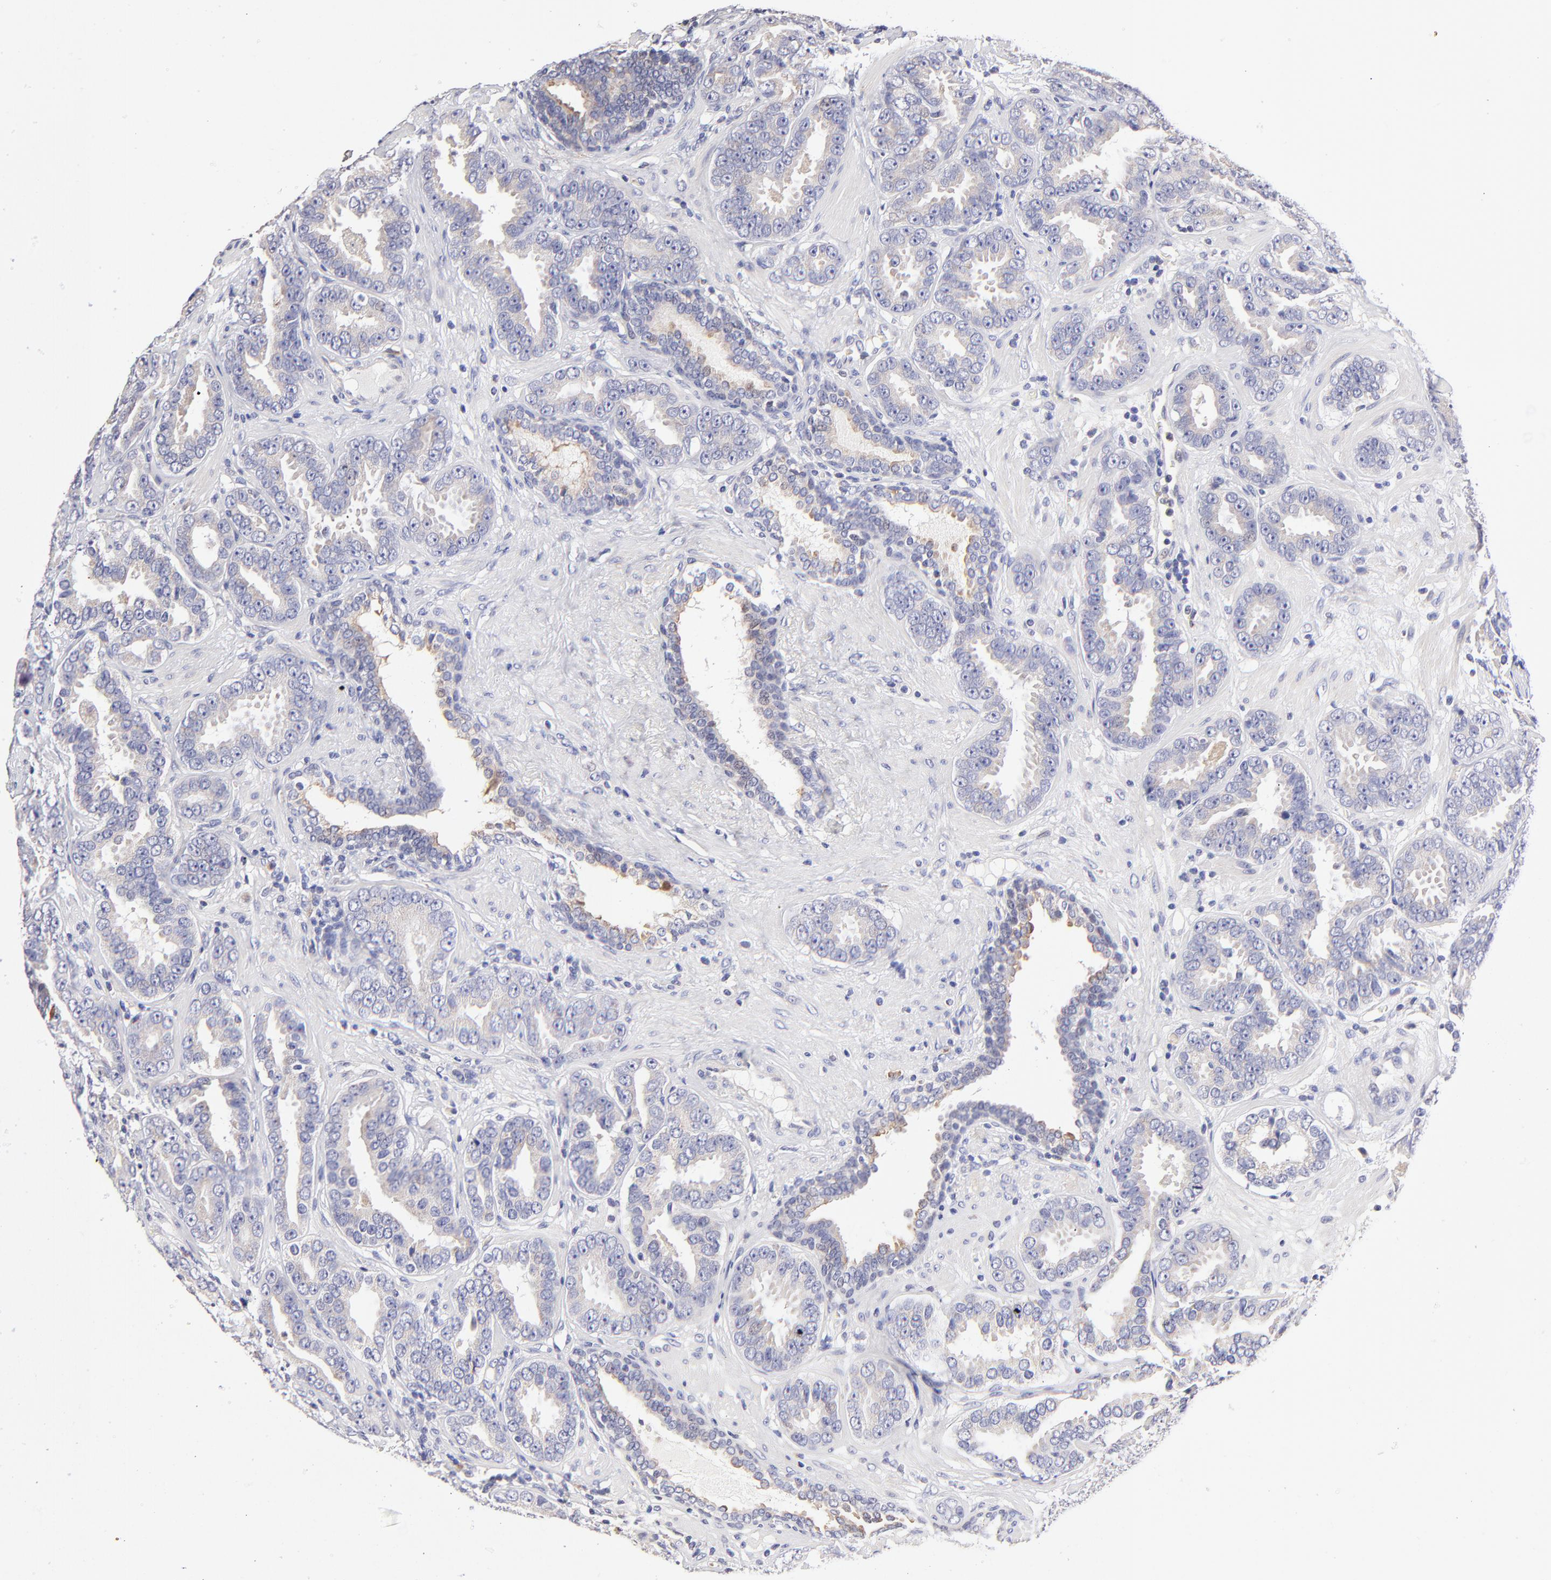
{"staining": {"intensity": "weak", "quantity": "25%-75%", "location": "cytoplasmic/membranous"}, "tissue": "prostate cancer", "cell_type": "Tumor cells", "image_type": "cancer", "snomed": [{"axis": "morphology", "description": "Adenocarcinoma, Low grade"}, {"axis": "topography", "description": "Prostate"}], "caption": "Immunohistochemical staining of prostate low-grade adenocarcinoma shows weak cytoplasmic/membranous protein staining in approximately 25%-75% of tumor cells. The staining is performed using DAB (3,3'-diaminobenzidine) brown chromogen to label protein expression. The nuclei are counter-stained blue using hematoxylin.", "gene": "GCSAM", "patient": {"sex": "male", "age": 59}}